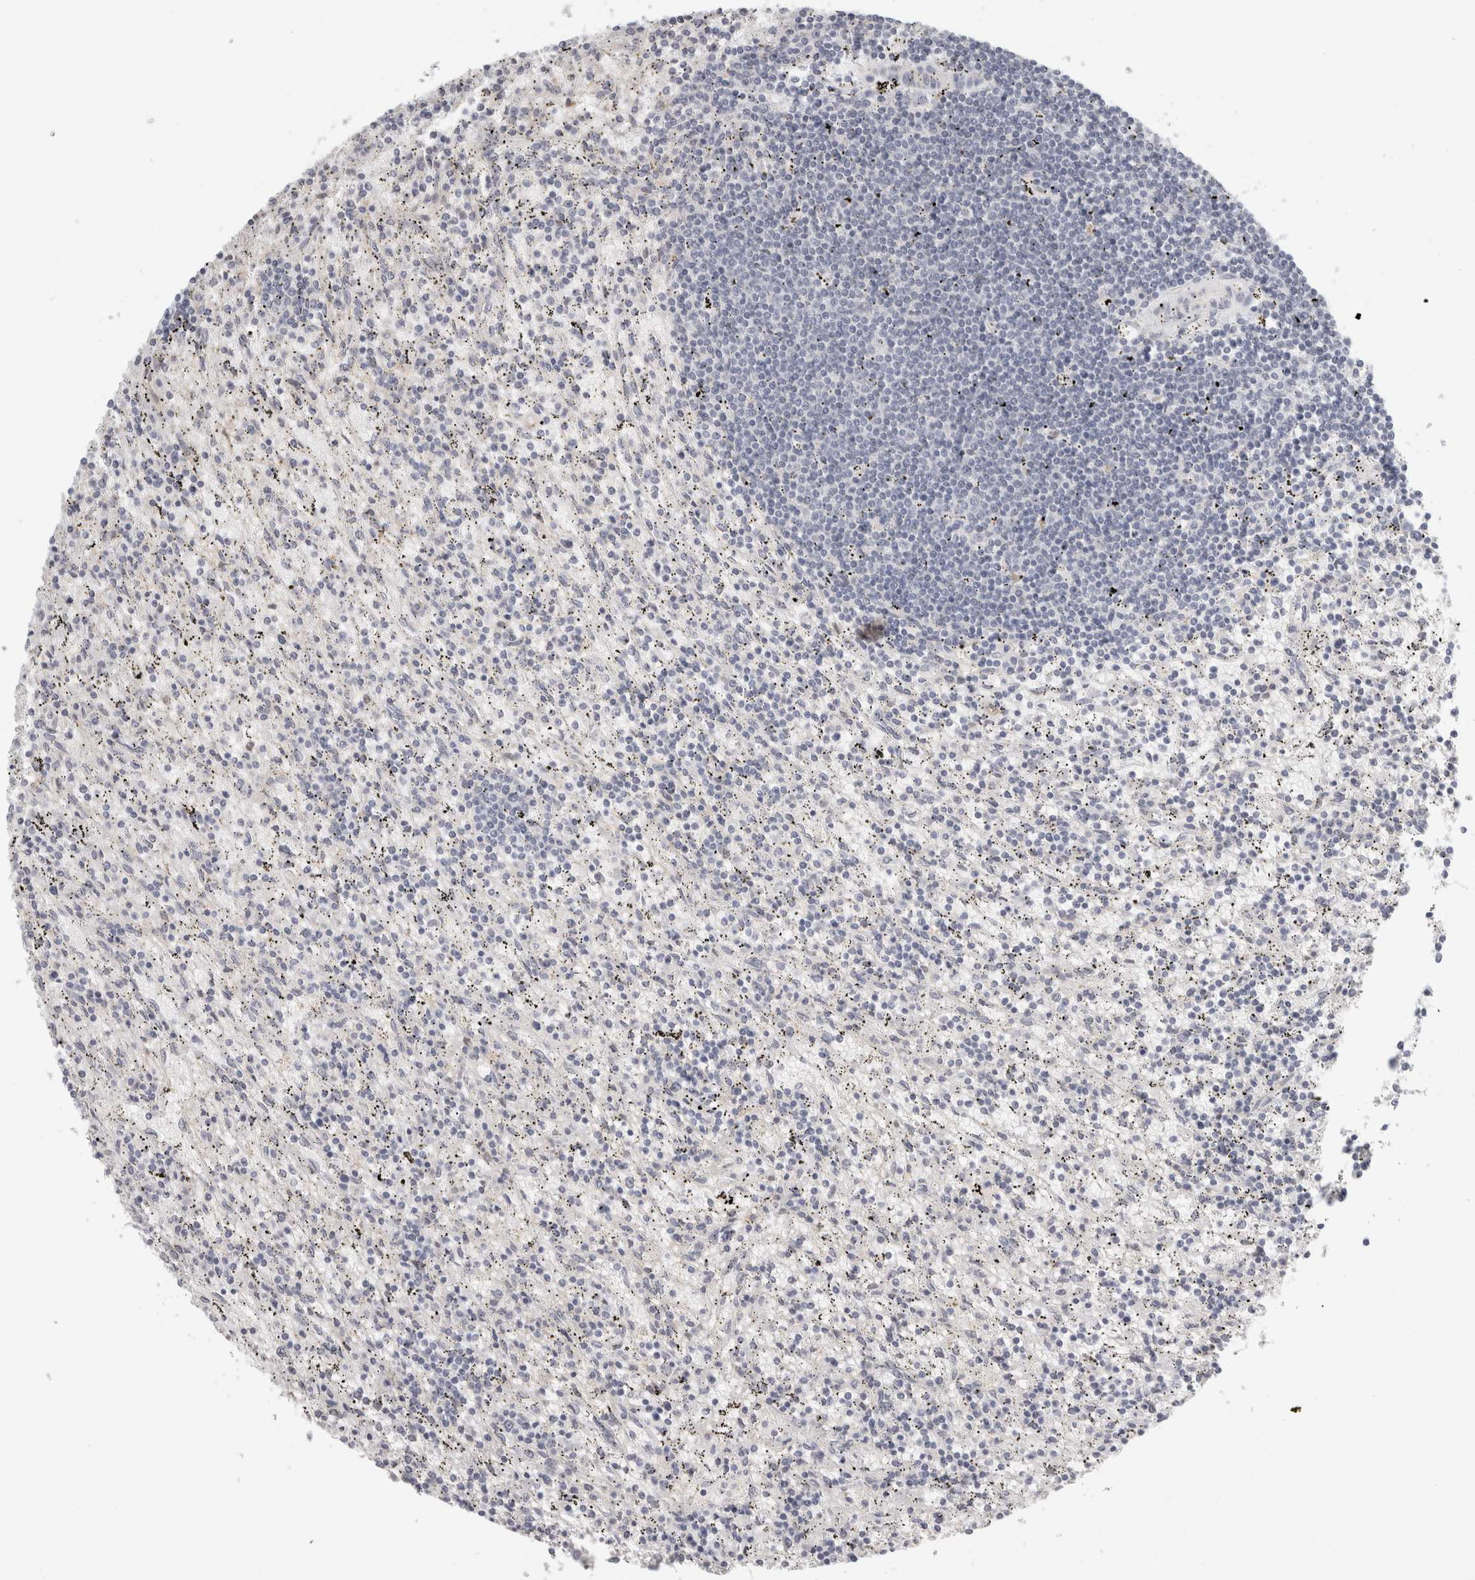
{"staining": {"intensity": "negative", "quantity": "none", "location": "none"}, "tissue": "lymphoma", "cell_type": "Tumor cells", "image_type": "cancer", "snomed": [{"axis": "morphology", "description": "Malignant lymphoma, non-Hodgkin's type, Low grade"}, {"axis": "topography", "description": "Spleen"}], "caption": "Lymphoma was stained to show a protein in brown. There is no significant staining in tumor cells.", "gene": "FBLIM1", "patient": {"sex": "male", "age": 76}}